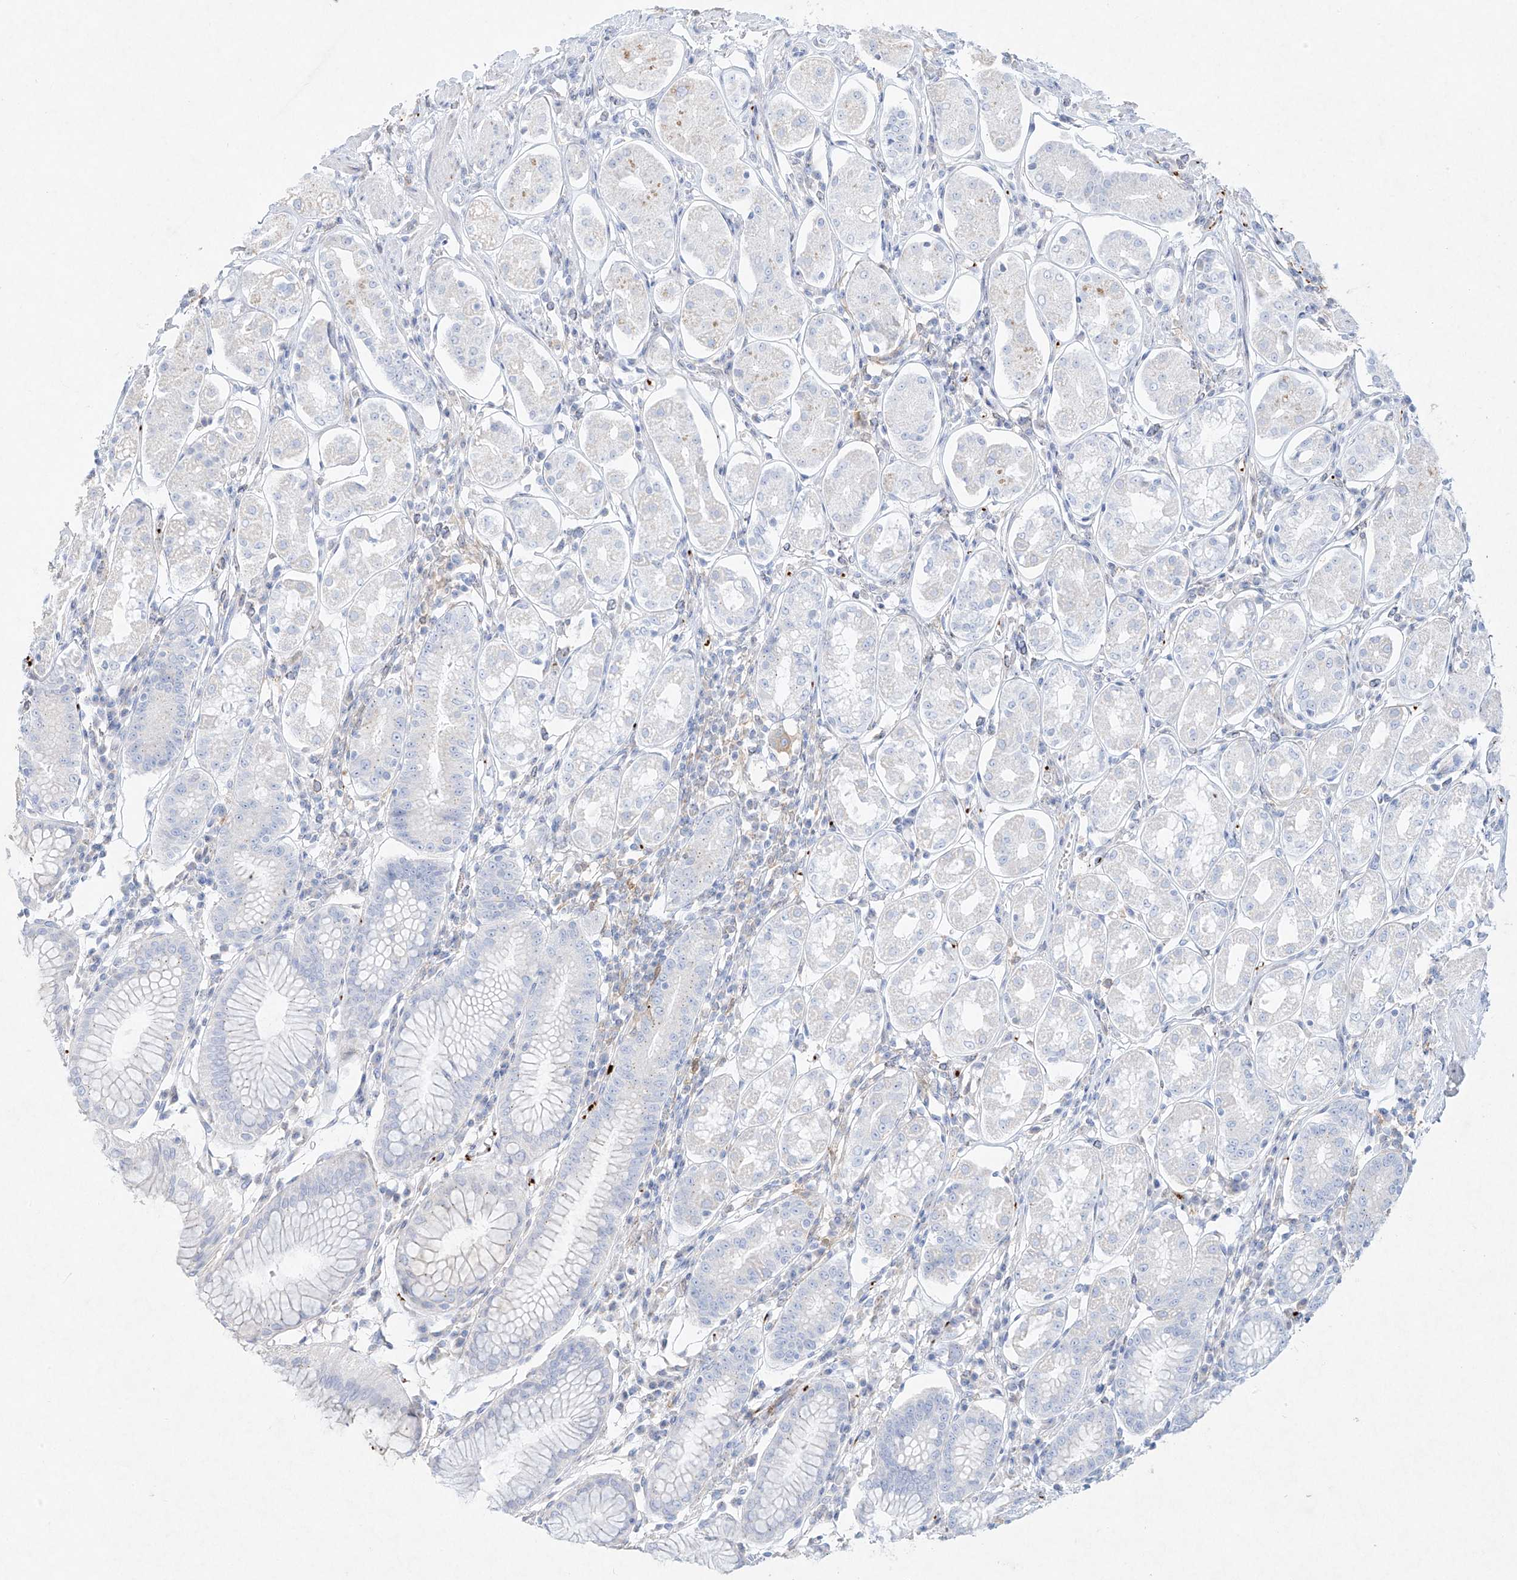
{"staining": {"intensity": "negative", "quantity": "none", "location": "none"}, "tissue": "stomach", "cell_type": "Glandular cells", "image_type": "normal", "snomed": [{"axis": "morphology", "description": "Normal tissue, NOS"}, {"axis": "topography", "description": "Stomach"}, {"axis": "topography", "description": "Stomach, lower"}], "caption": "High magnification brightfield microscopy of normal stomach stained with DAB (brown) and counterstained with hematoxylin (blue): glandular cells show no significant expression.", "gene": "PLEK", "patient": {"sex": "female", "age": 56}}